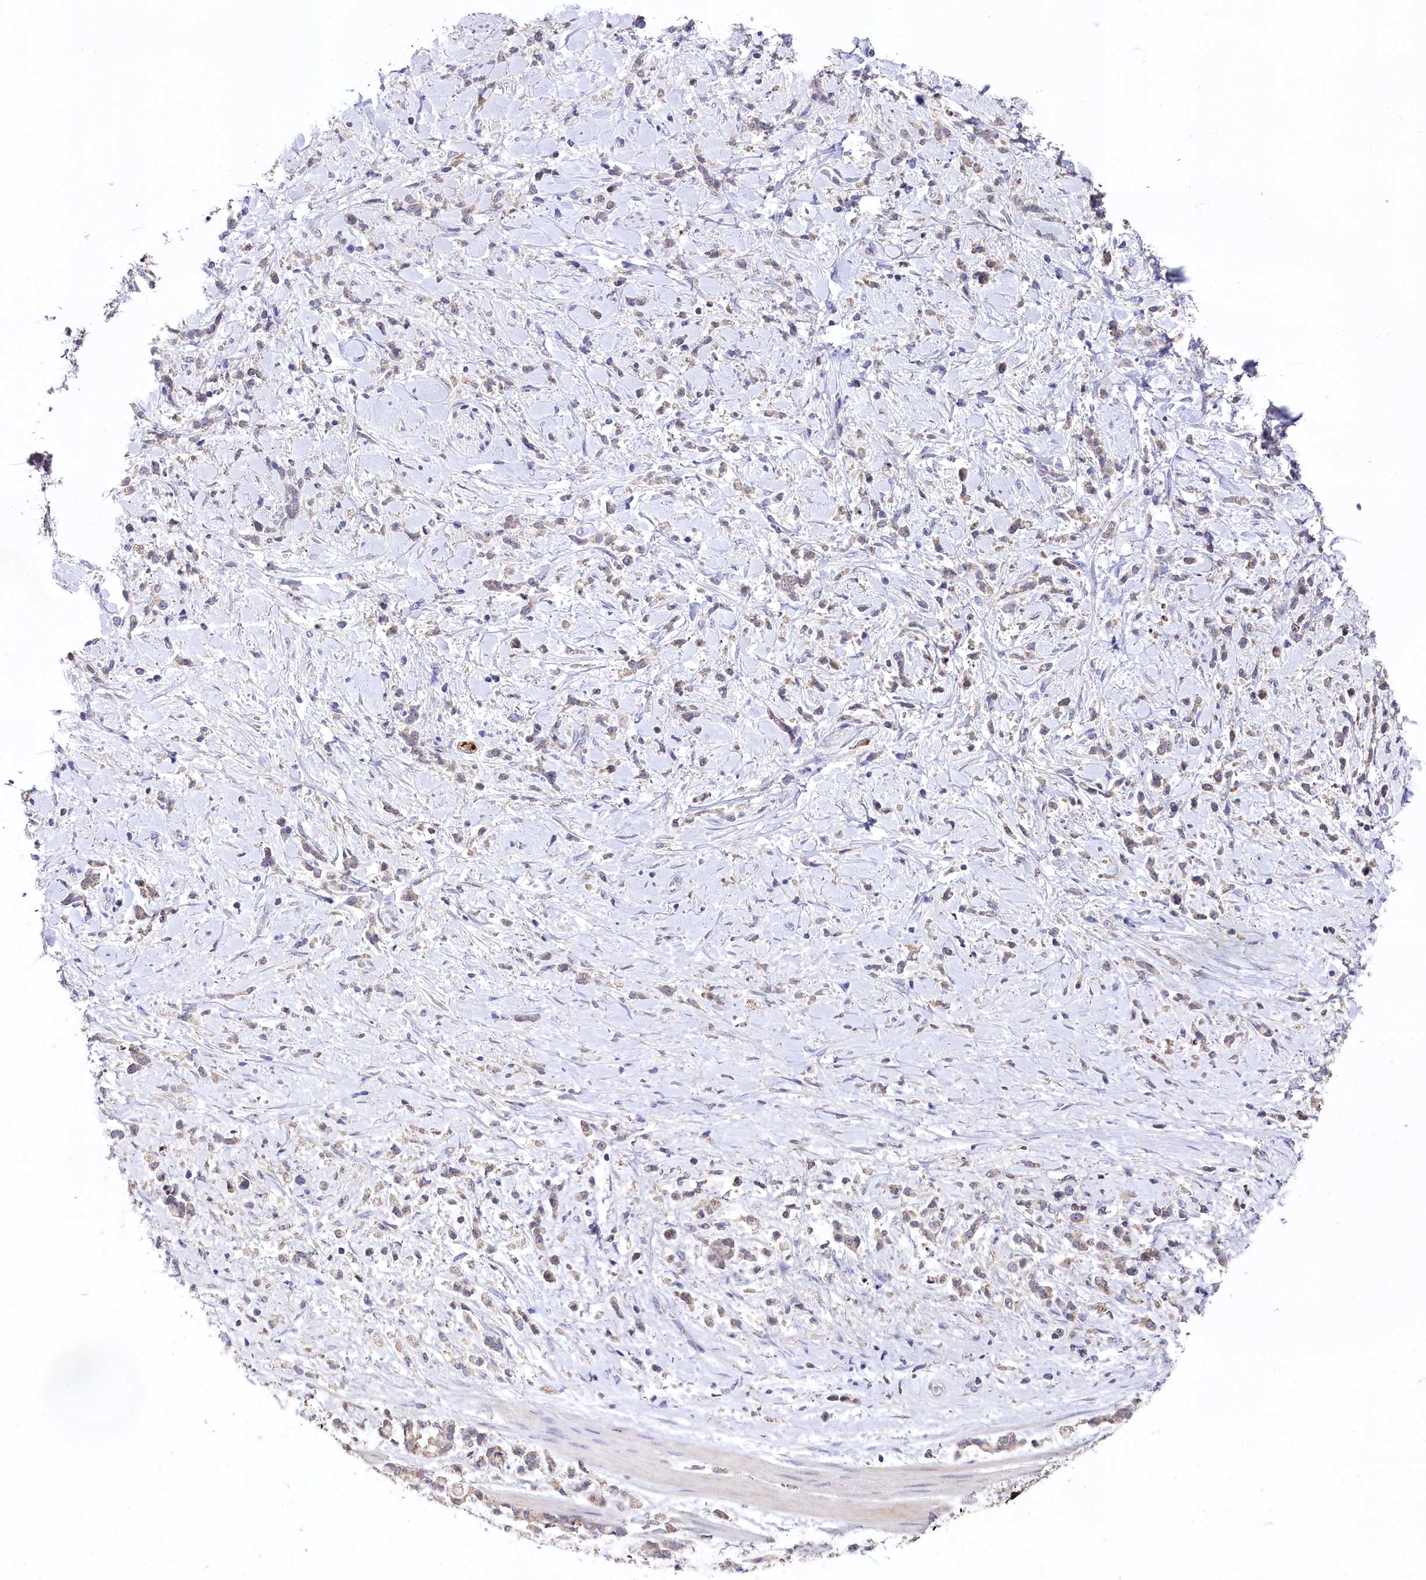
{"staining": {"intensity": "weak", "quantity": "25%-75%", "location": "cytoplasmic/membranous"}, "tissue": "stomach cancer", "cell_type": "Tumor cells", "image_type": "cancer", "snomed": [{"axis": "morphology", "description": "Adenocarcinoma, NOS"}, {"axis": "topography", "description": "Stomach"}], "caption": "Immunohistochemistry (IHC) (DAB (3,3'-diaminobenzidine)) staining of human adenocarcinoma (stomach) reveals weak cytoplasmic/membranous protein expression in about 25%-75% of tumor cells.", "gene": "SPINK9", "patient": {"sex": "female", "age": 60}}